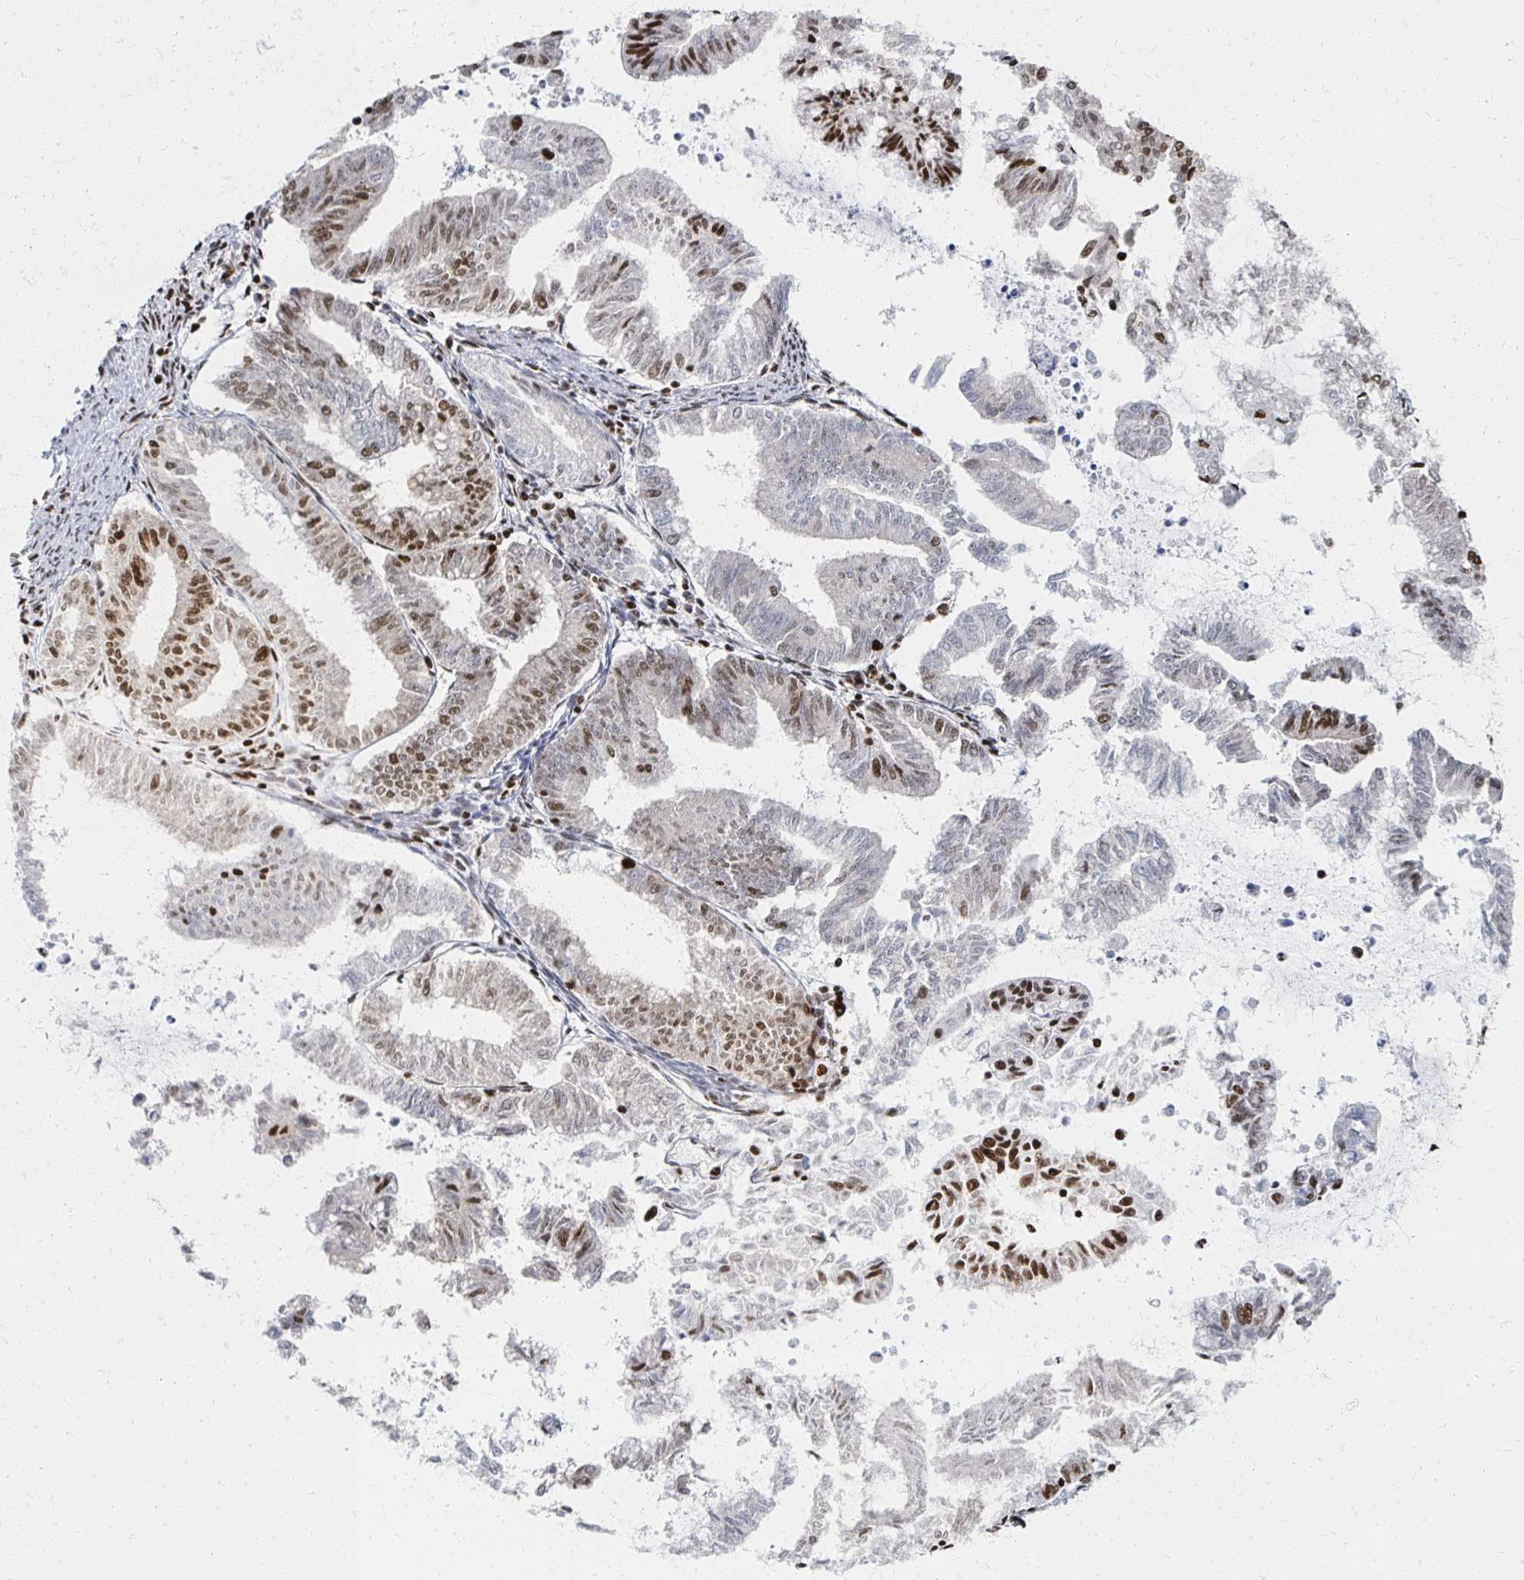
{"staining": {"intensity": "moderate", "quantity": "25%-75%", "location": "nuclear"}, "tissue": "endometrial cancer", "cell_type": "Tumor cells", "image_type": "cancer", "snomed": [{"axis": "morphology", "description": "Adenocarcinoma, NOS"}, {"axis": "topography", "description": "Endometrium"}], "caption": "Adenocarcinoma (endometrial) was stained to show a protein in brown. There is medium levels of moderate nuclear expression in about 25%-75% of tumor cells.", "gene": "RBBP7", "patient": {"sex": "female", "age": 79}}